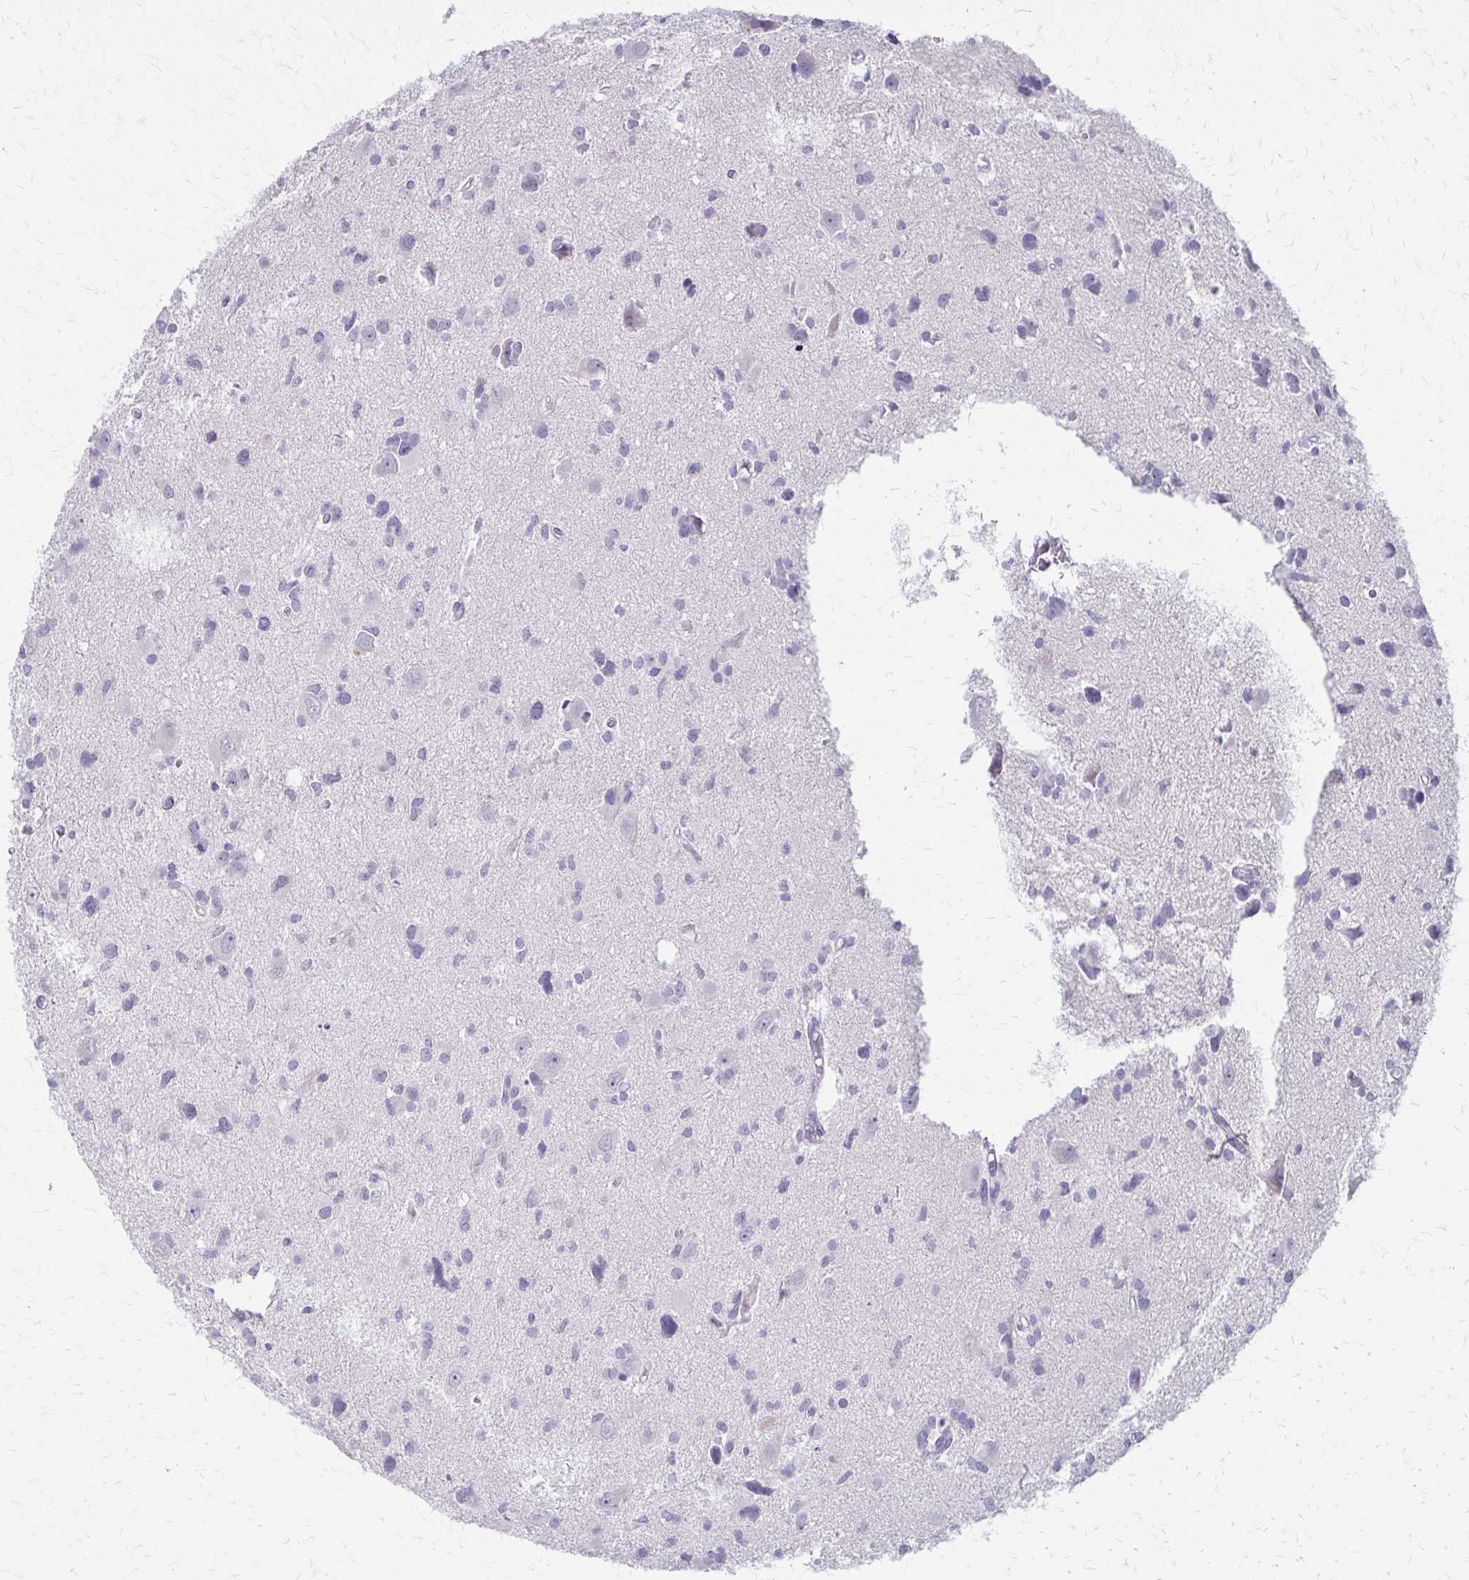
{"staining": {"intensity": "negative", "quantity": "none", "location": "none"}, "tissue": "glioma", "cell_type": "Tumor cells", "image_type": "cancer", "snomed": [{"axis": "morphology", "description": "Glioma, malignant, High grade"}, {"axis": "topography", "description": "Brain"}], "caption": "Immunohistochemical staining of human malignant glioma (high-grade) exhibits no significant expression in tumor cells.", "gene": "ACP5", "patient": {"sex": "male", "age": 23}}